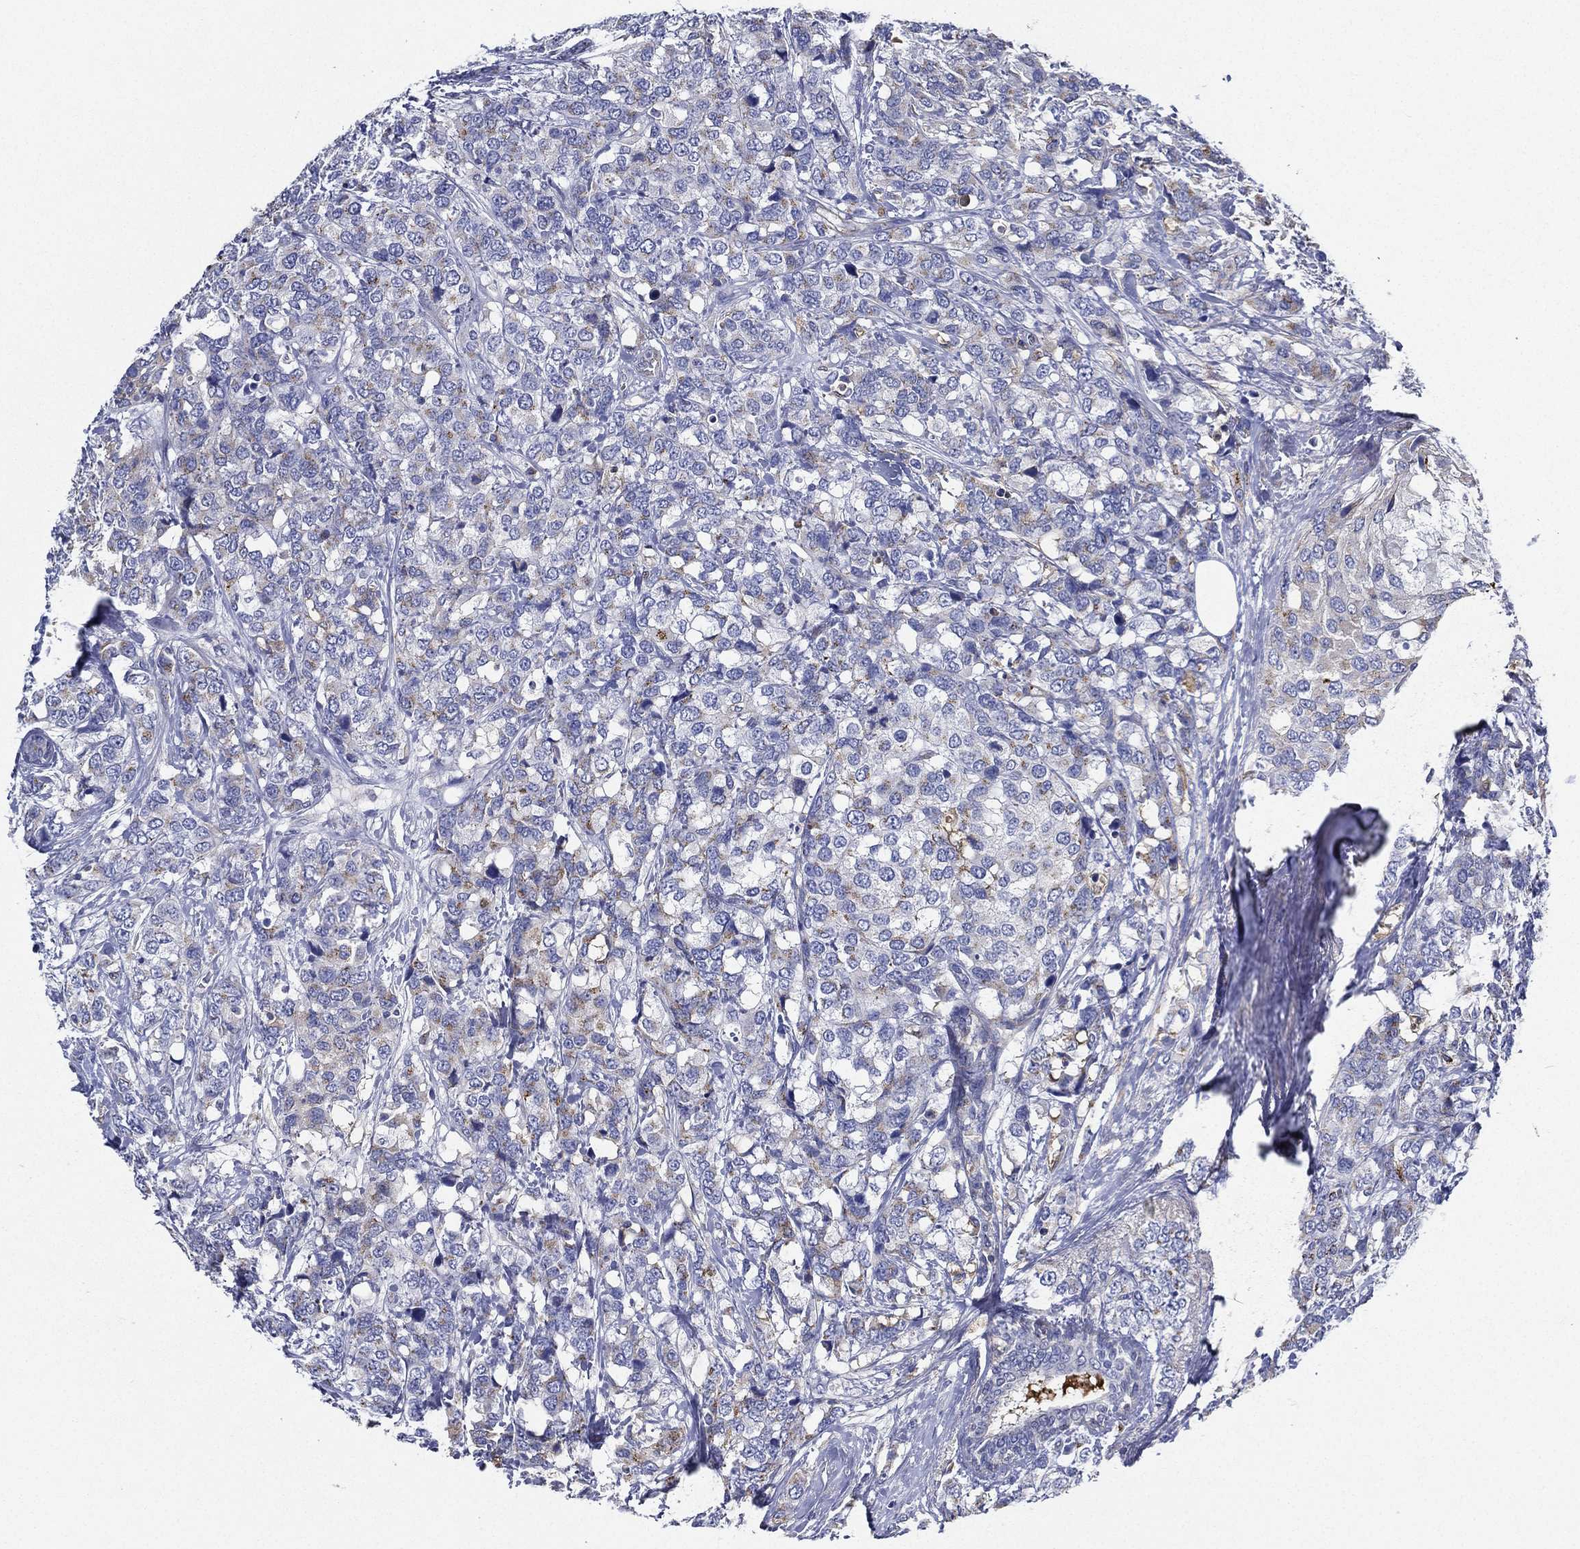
{"staining": {"intensity": "weak", "quantity": "<25%", "location": "cytoplasmic/membranous"}, "tissue": "breast cancer", "cell_type": "Tumor cells", "image_type": "cancer", "snomed": [{"axis": "morphology", "description": "Lobular carcinoma"}, {"axis": "topography", "description": "Breast"}], "caption": "Immunohistochemistry of lobular carcinoma (breast) displays no expression in tumor cells.", "gene": "TMPRSS11D", "patient": {"sex": "female", "age": 59}}